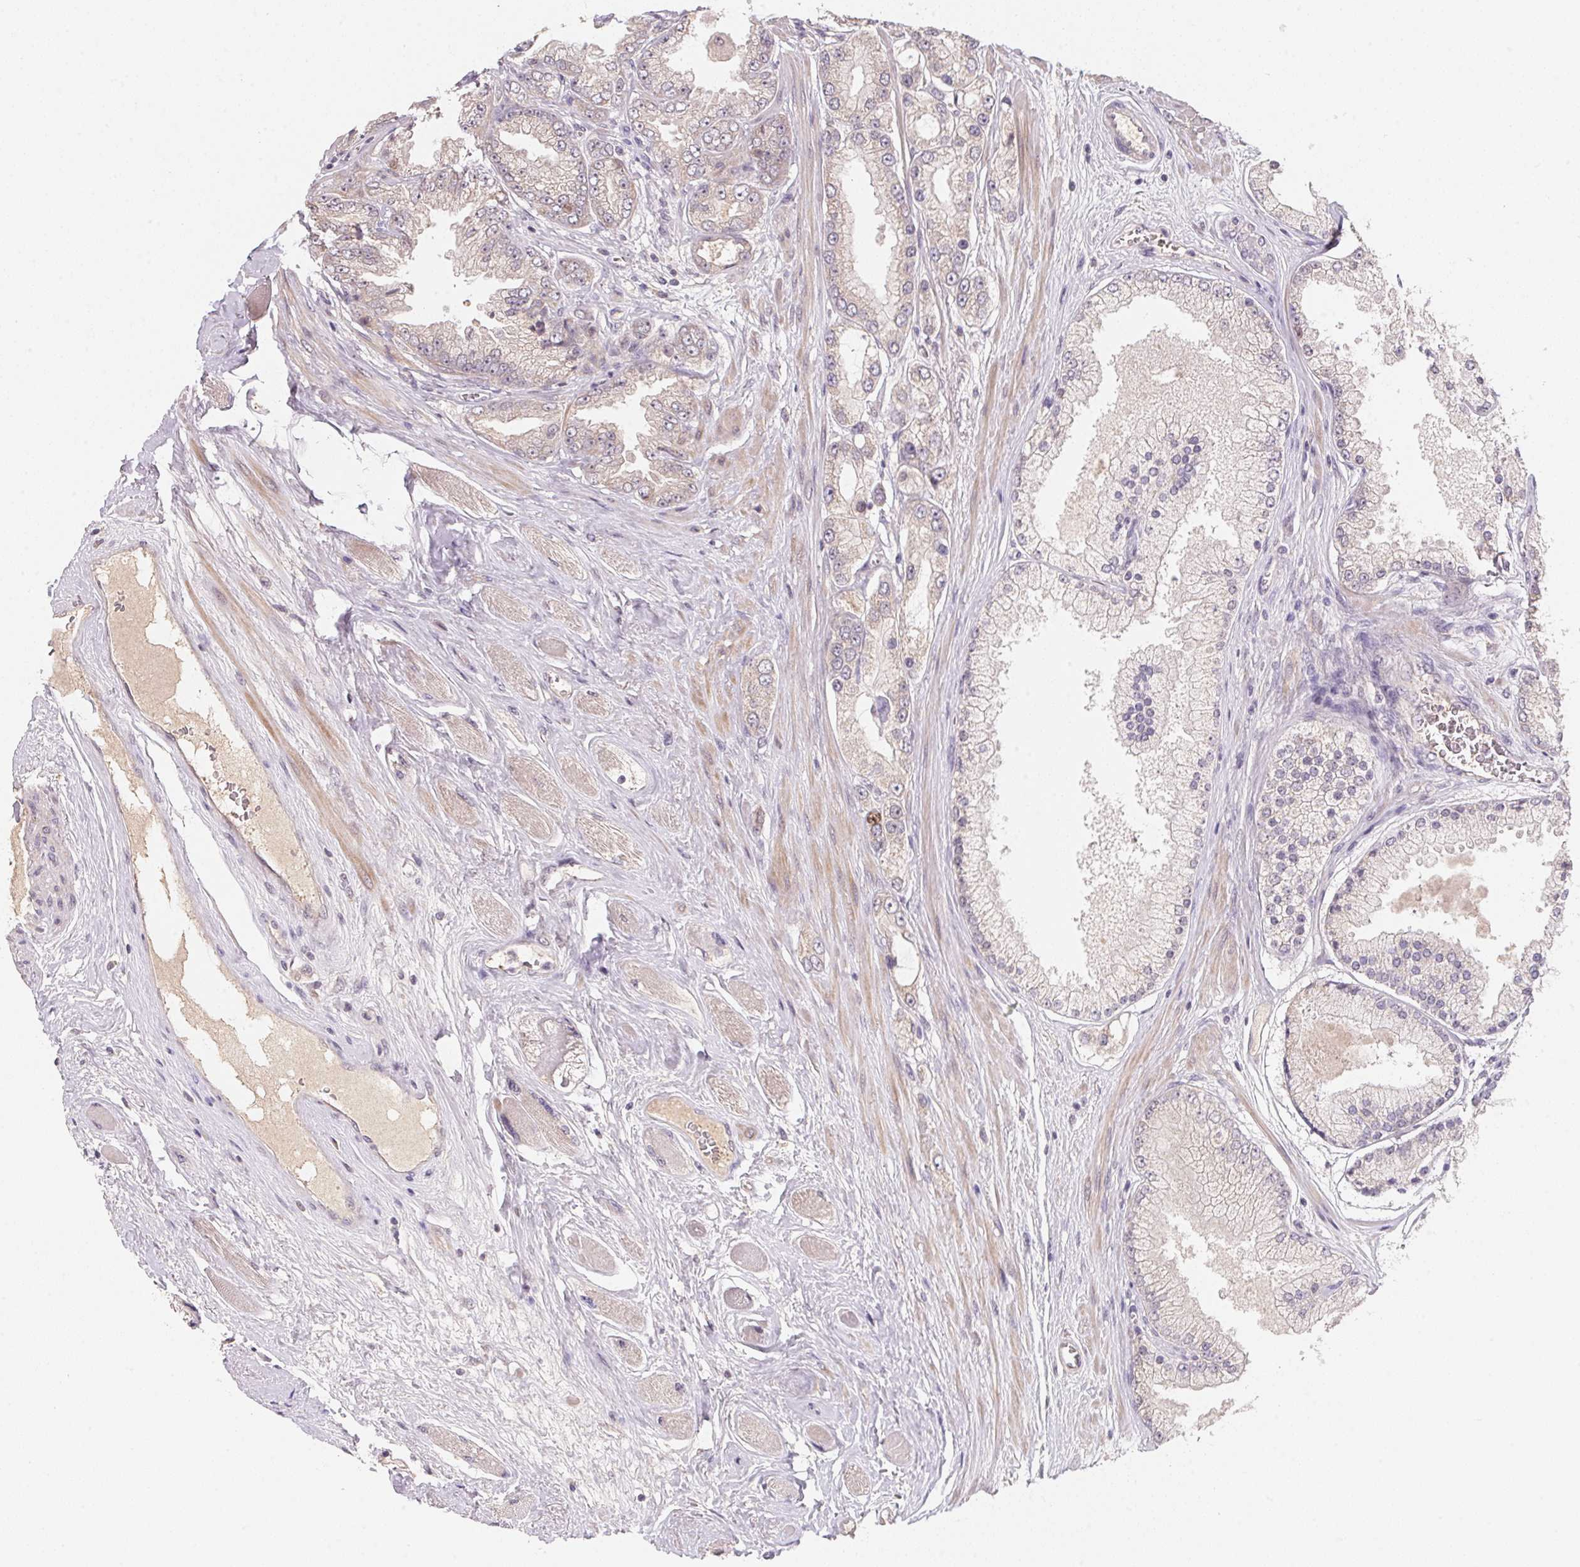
{"staining": {"intensity": "weak", "quantity": "<25%", "location": "cytoplasmic/membranous"}, "tissue": "prostate cancer", "cell_type": "Tumor cells", "image_type": "cancer", "snomed": [{"axis": "morphology", "description": "Adenocarcinoma, High grade"}, {"axis": "topography", "description": "Prostate"}], "caption": "This is a micrograph of immunohistochemistry staining of adenocarcinoma (high-grade) (prostate), which shows no positivity in tumor cells. The staining was performed using DAB (3,3'-diaminobenzidine) to visualize the protein expression in brown, while the nuclei were stained in blue with hematoxylin (Magnification: 20x).", "gene": "KIFC1", "patient": {"sex": "male", "age": 67}}